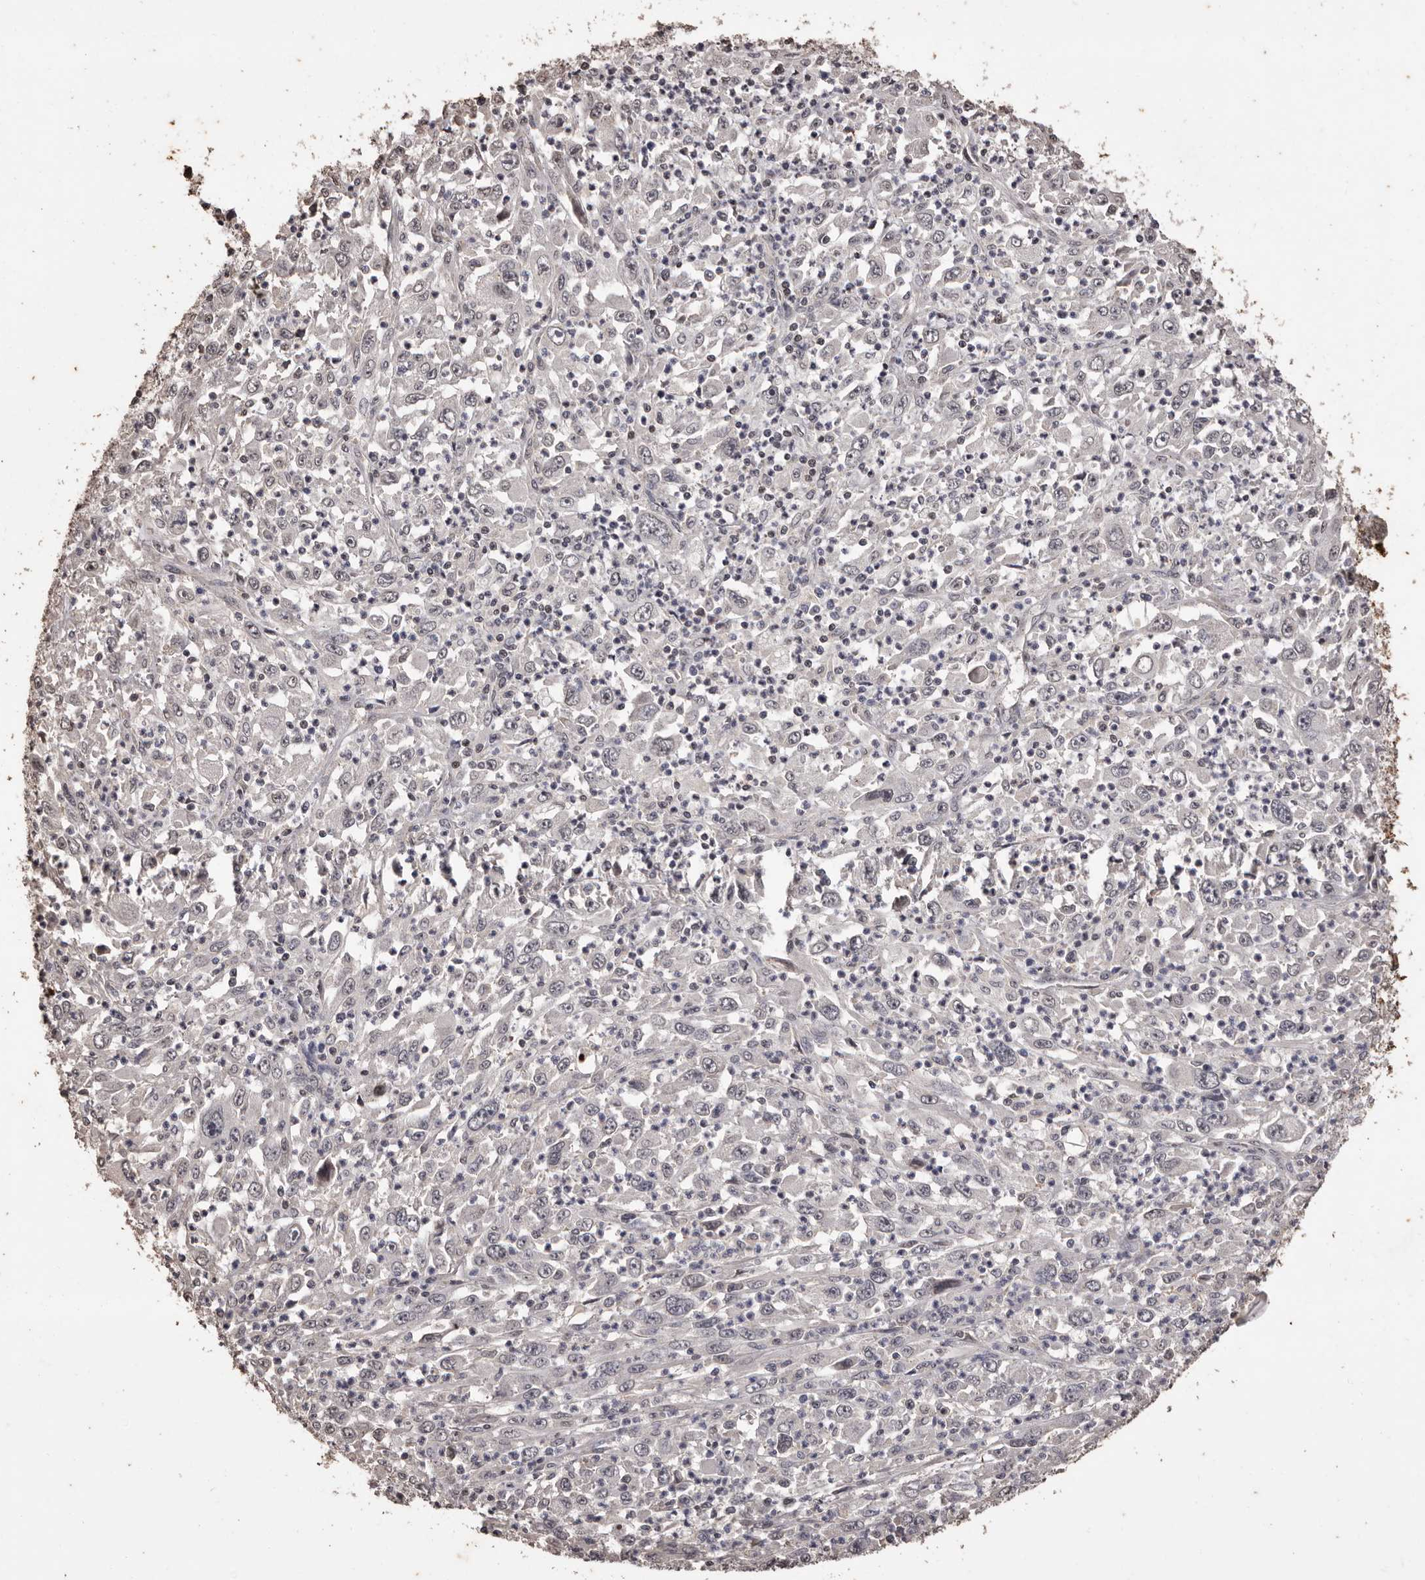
{"staining": {"intensity": "negative", "quantity": "none", "location": "none"}, "tissue": "melanoma", "cell_type": "Tumor cells", "image_type": "cancer", "snomed": [{"axis": "morphology", "description": "Malignant melanoma, Metastatic site"}, {"axis": "topography", "description": "Skin"}], "caption": "An image of human melanoma is negative for staining in tumor cells. Nuclei are stained in blue.", "gene": "NAV1", "patient": {"sex": "female", "age": 56}}